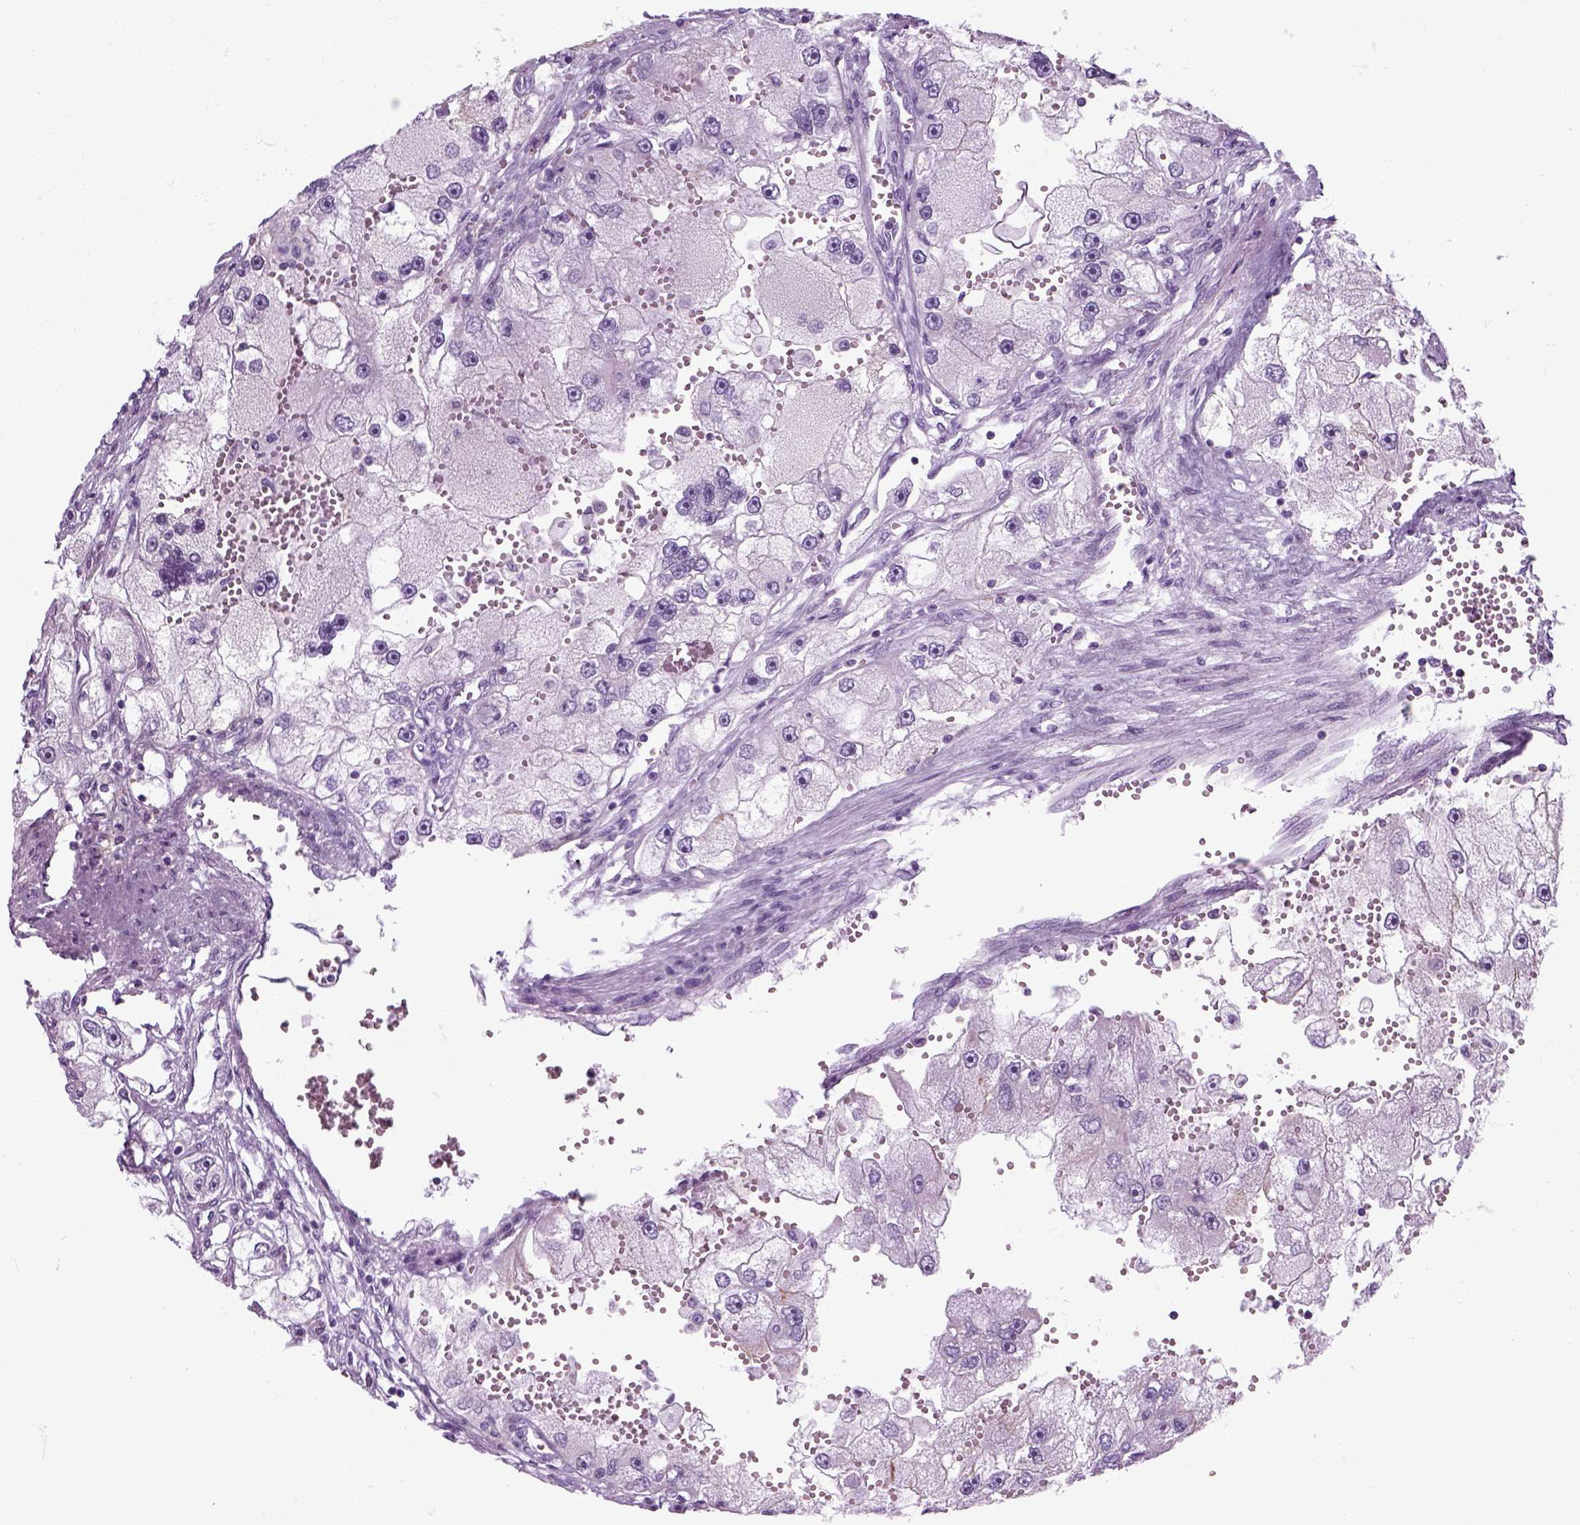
{"staining": {"intensity": "negative", "quantity": "none", "location": "none"}, "tissue": "renal cancer", "cell_type": "Tumor cells", "image_type": "cancer", "snomed": [{"axis": "morphology", "description": "Adenocarcinoma, NOS"}, {"axis": "topography", "description": "Kidney"}], "caption": "A photomicrograph of renal adenocarcinoma stained for a protein displays no brown staining in tumor cells.", "gene": "SLC12A5", "patient": {"sex": "male", "age": 63}}